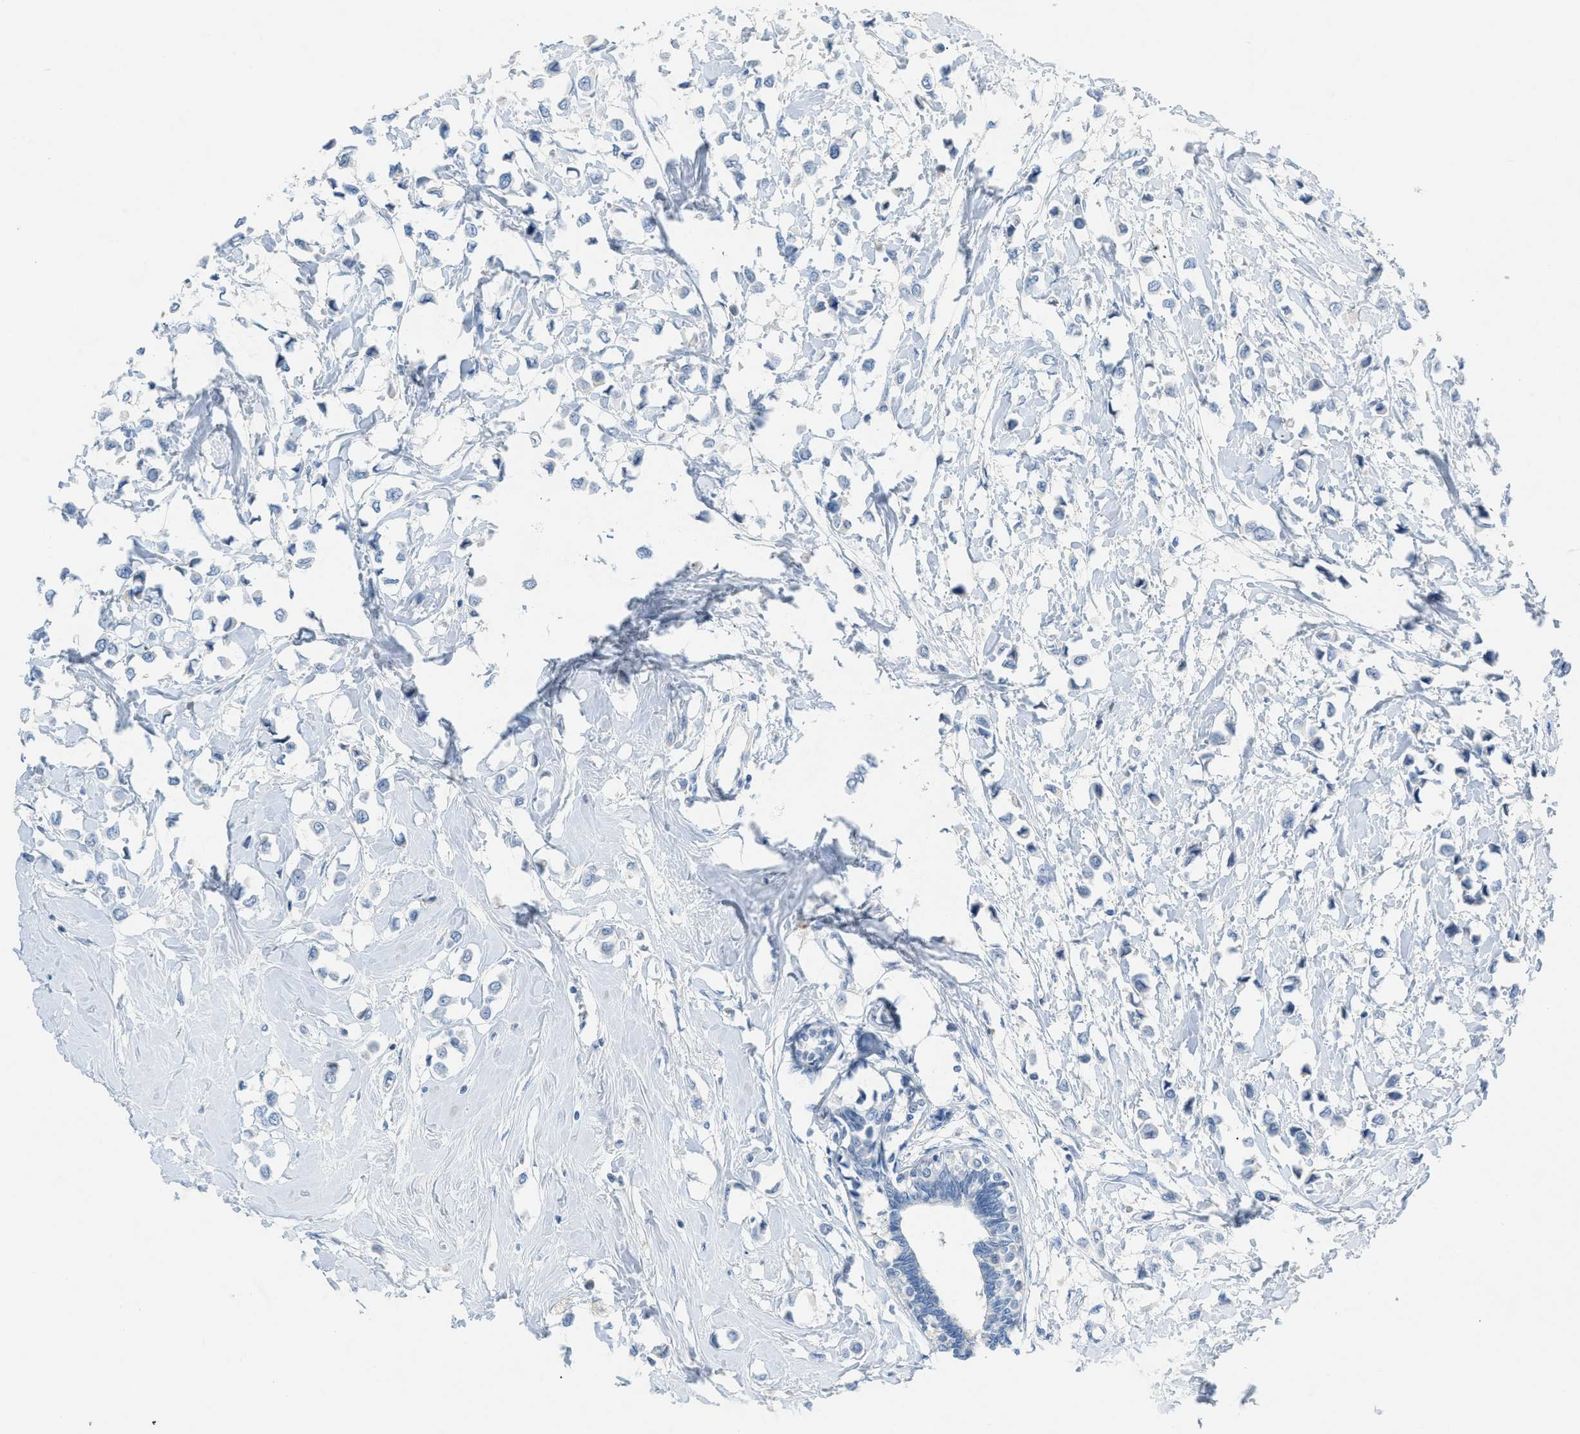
{"staining": {"intensity": "negative", "quantity": "none", "location": "none"}, "tissue": "breast cancer", "cell_type": "Tumor cells", "image_type": "cancer", "snomed": [{"axis": "morphology", "description": "Lobular carcinoma"}, {"axis": "topography", "description": "Breast"}], "caption": "Tumor cells are negative for brown protein staining in breast cancer (lobular carcinoma).", "gene": "HSF2", "patient": {"sex": "female", "age": 51}}